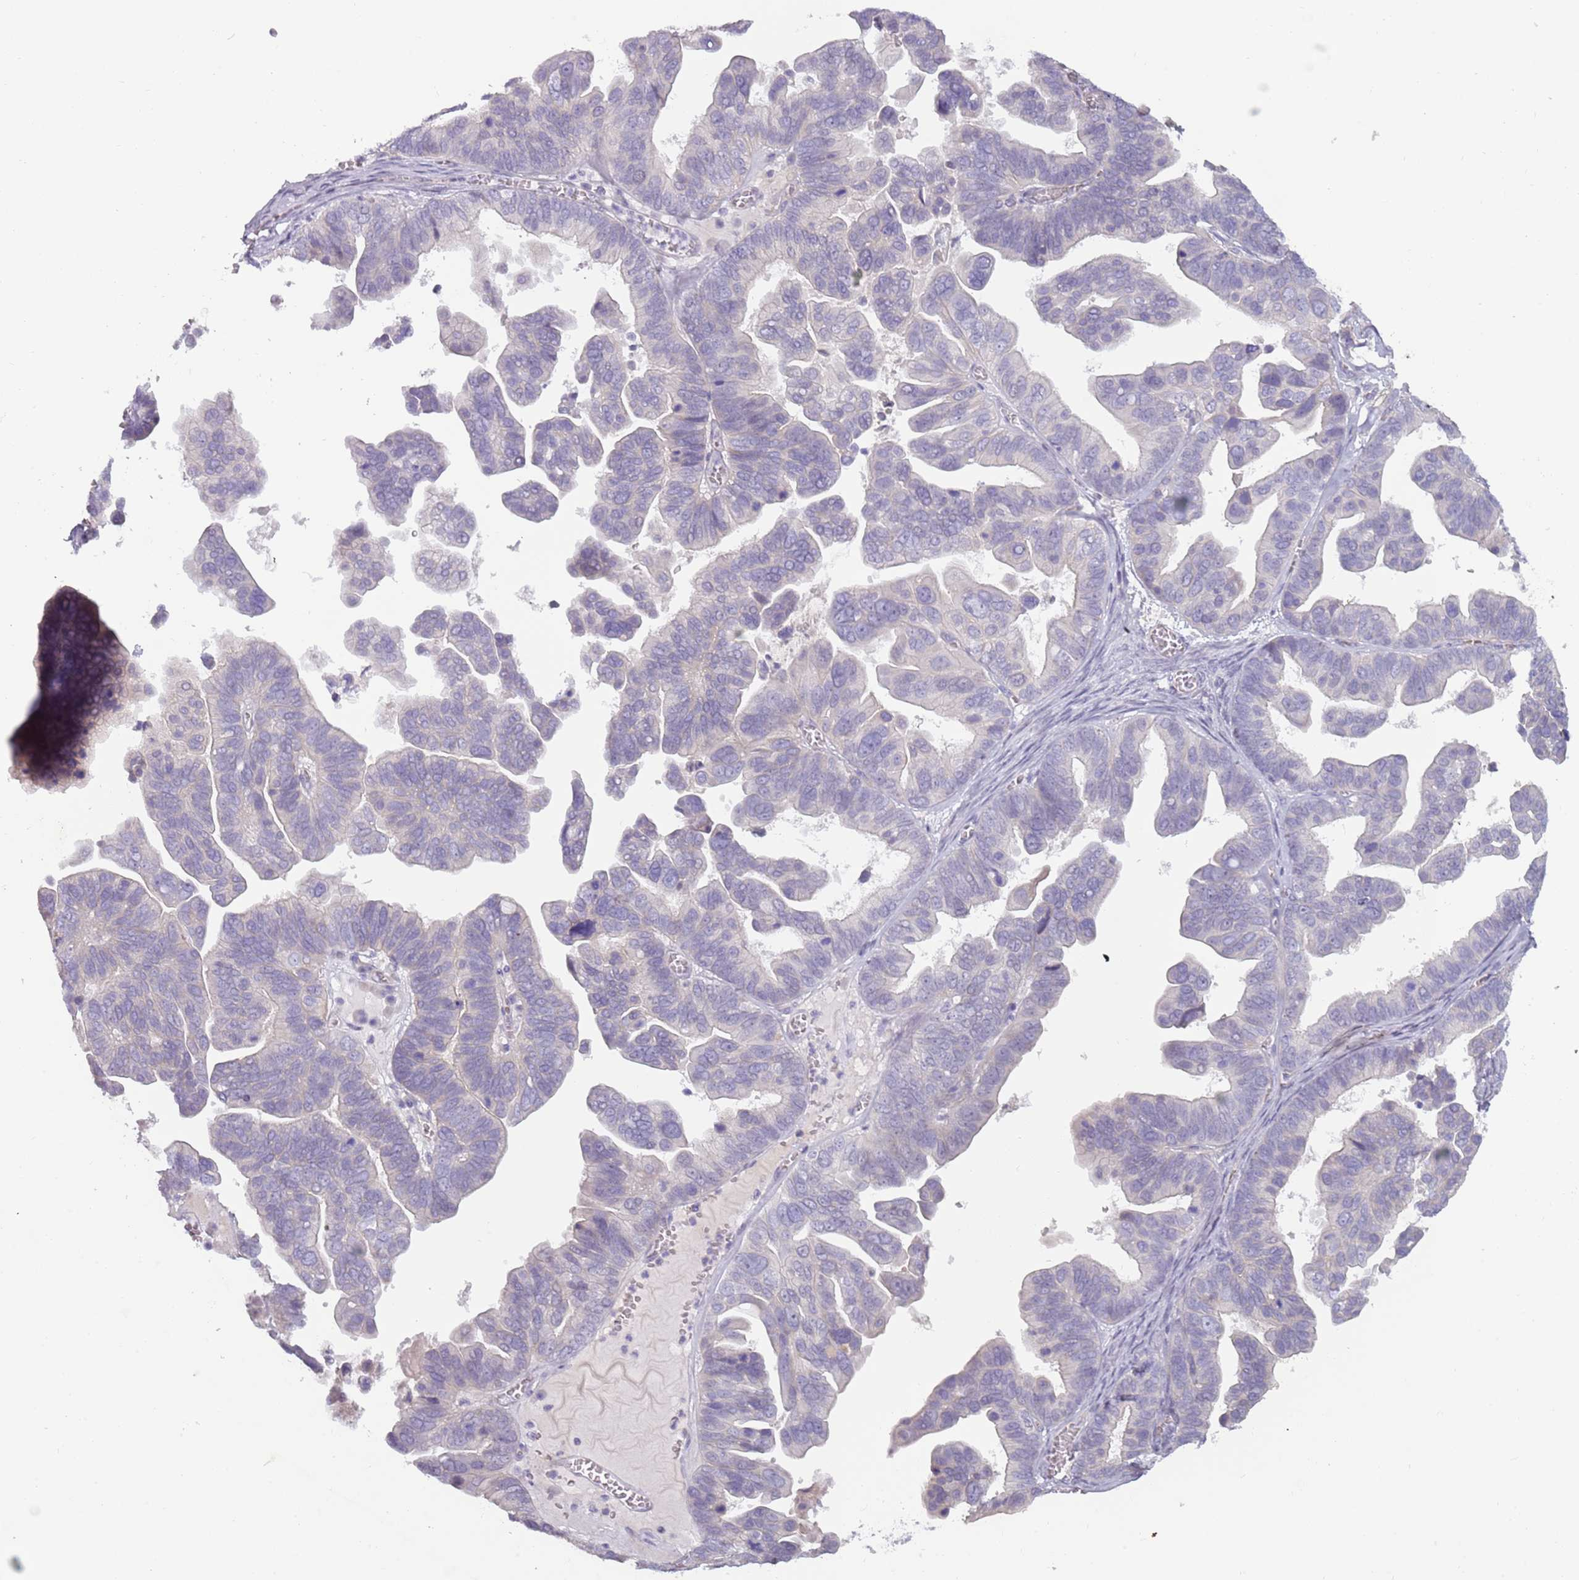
{"staining": {"intensity": "negative", "quantity": "none", "location": "none"}, "tissue": "ovarian cancer", "cell_type": "Tumor cells", "image_type": "cancer", "snomed": [{"axis": "morphology", "description": "Cystadenocarcinoma, serous, NOS"}, {"axis": "topography", "description": "Ovary"}], "caption": "Tumor cells show no significant protein staining in ovarian cancer (serous cystadenocarcinoma).", "gene": "RFX2", "patient": {"sex": "female", "age": 56}}